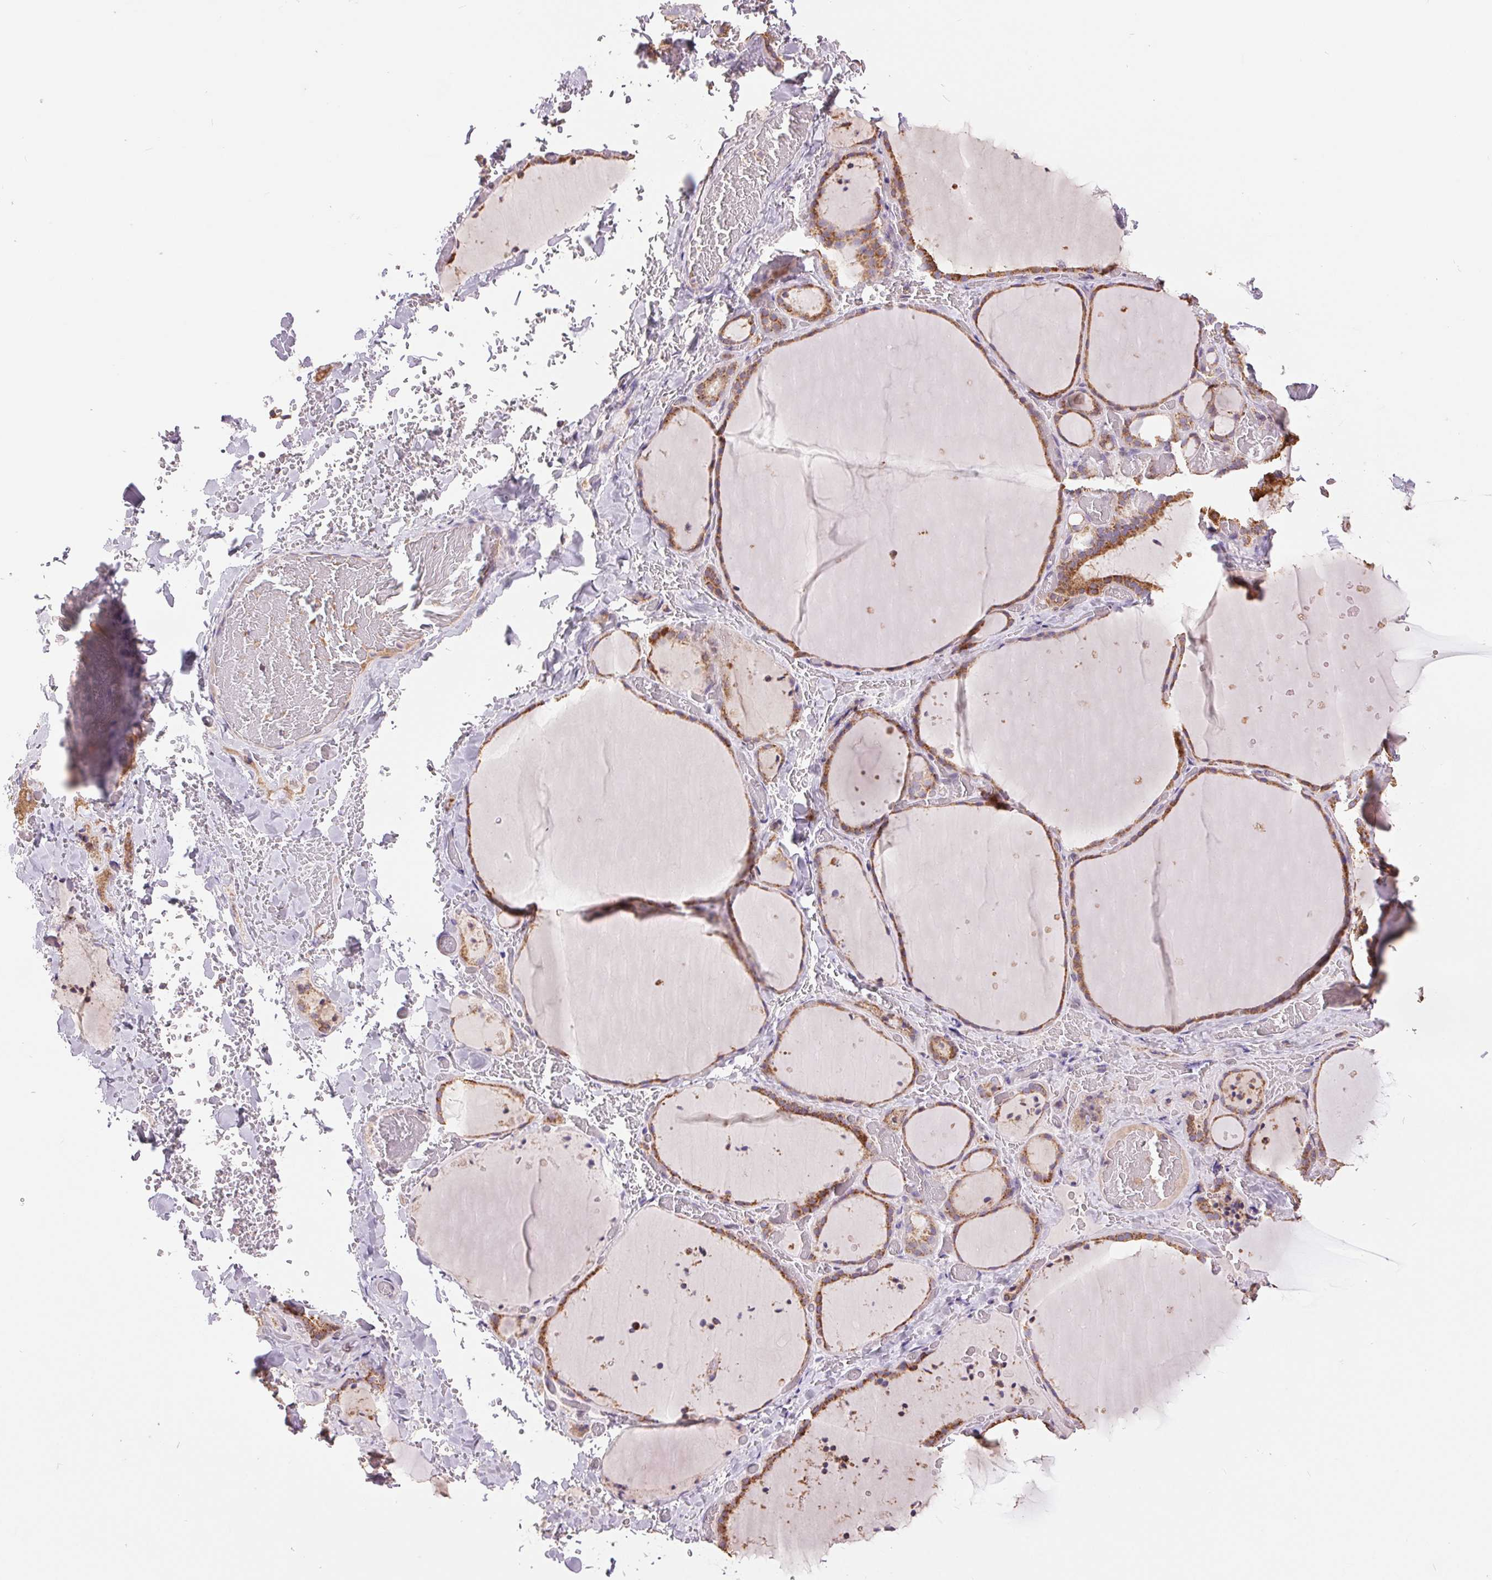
{"staining": {"intensity": "moderate", "quantity": ">75%", "location": "cytoplasmic/membranous"}, "tissue": "thyroid gland", "cell_type": "Glandular cells", "image_type": "normal", "snomed": [{"axis": "morphology", "description": "Normal tissue, NOS"}, {"axis": "topography", "description": "Thyroid gland"}], "caption": "Moderate cytoplasmic/membranous expression for a protein is appreciated in approximately >75% of glandular cells of normal thyroid gland using immunohistochemistry (IHC).", "gene": "DGUOK", "patient": {"sex": "female", "age": 36}}